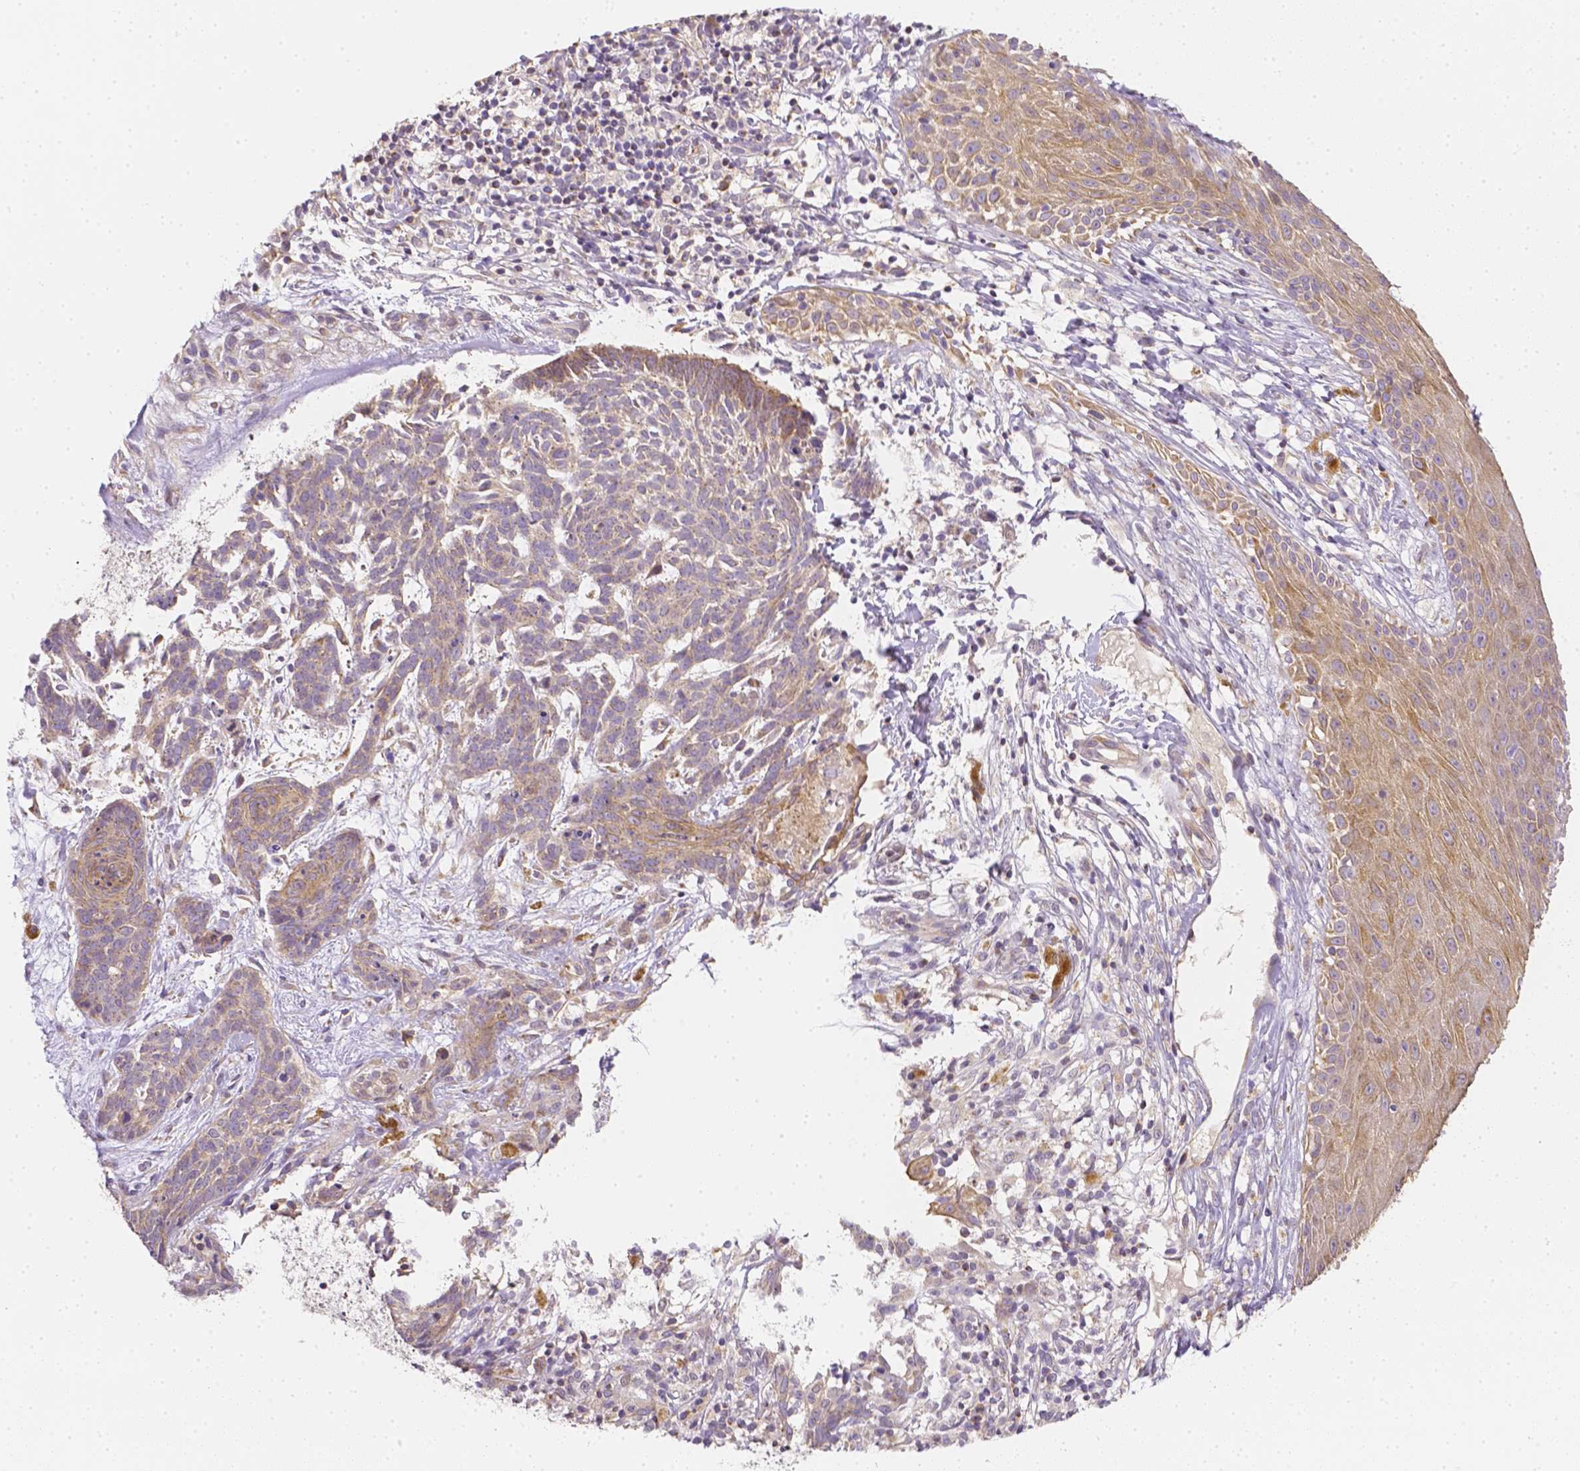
{"staining": {"intensity": "weak", "quantity": "25%-75%", "location": "cytoplasmic/membranous"}, "tissue": "skin cancer", "cell_type": "Tumor cells", "image_type": "cancer", "snomed": [{"axis": "morphology", "description": "Basal cell carcinoma"}, {"axis": "topography", "description": "Skin"}], "caption": "Immunohistochemistry (IHC) histopathology image of human skin basal cell carcinoma stained for a protein (brown), which exhibits low levels of weak cytoplasmic/membranous expression in approximately 25%-75% of tumor cells.", "gene": "C10orf67", "patient": {"sex": "female", "age": 78}}